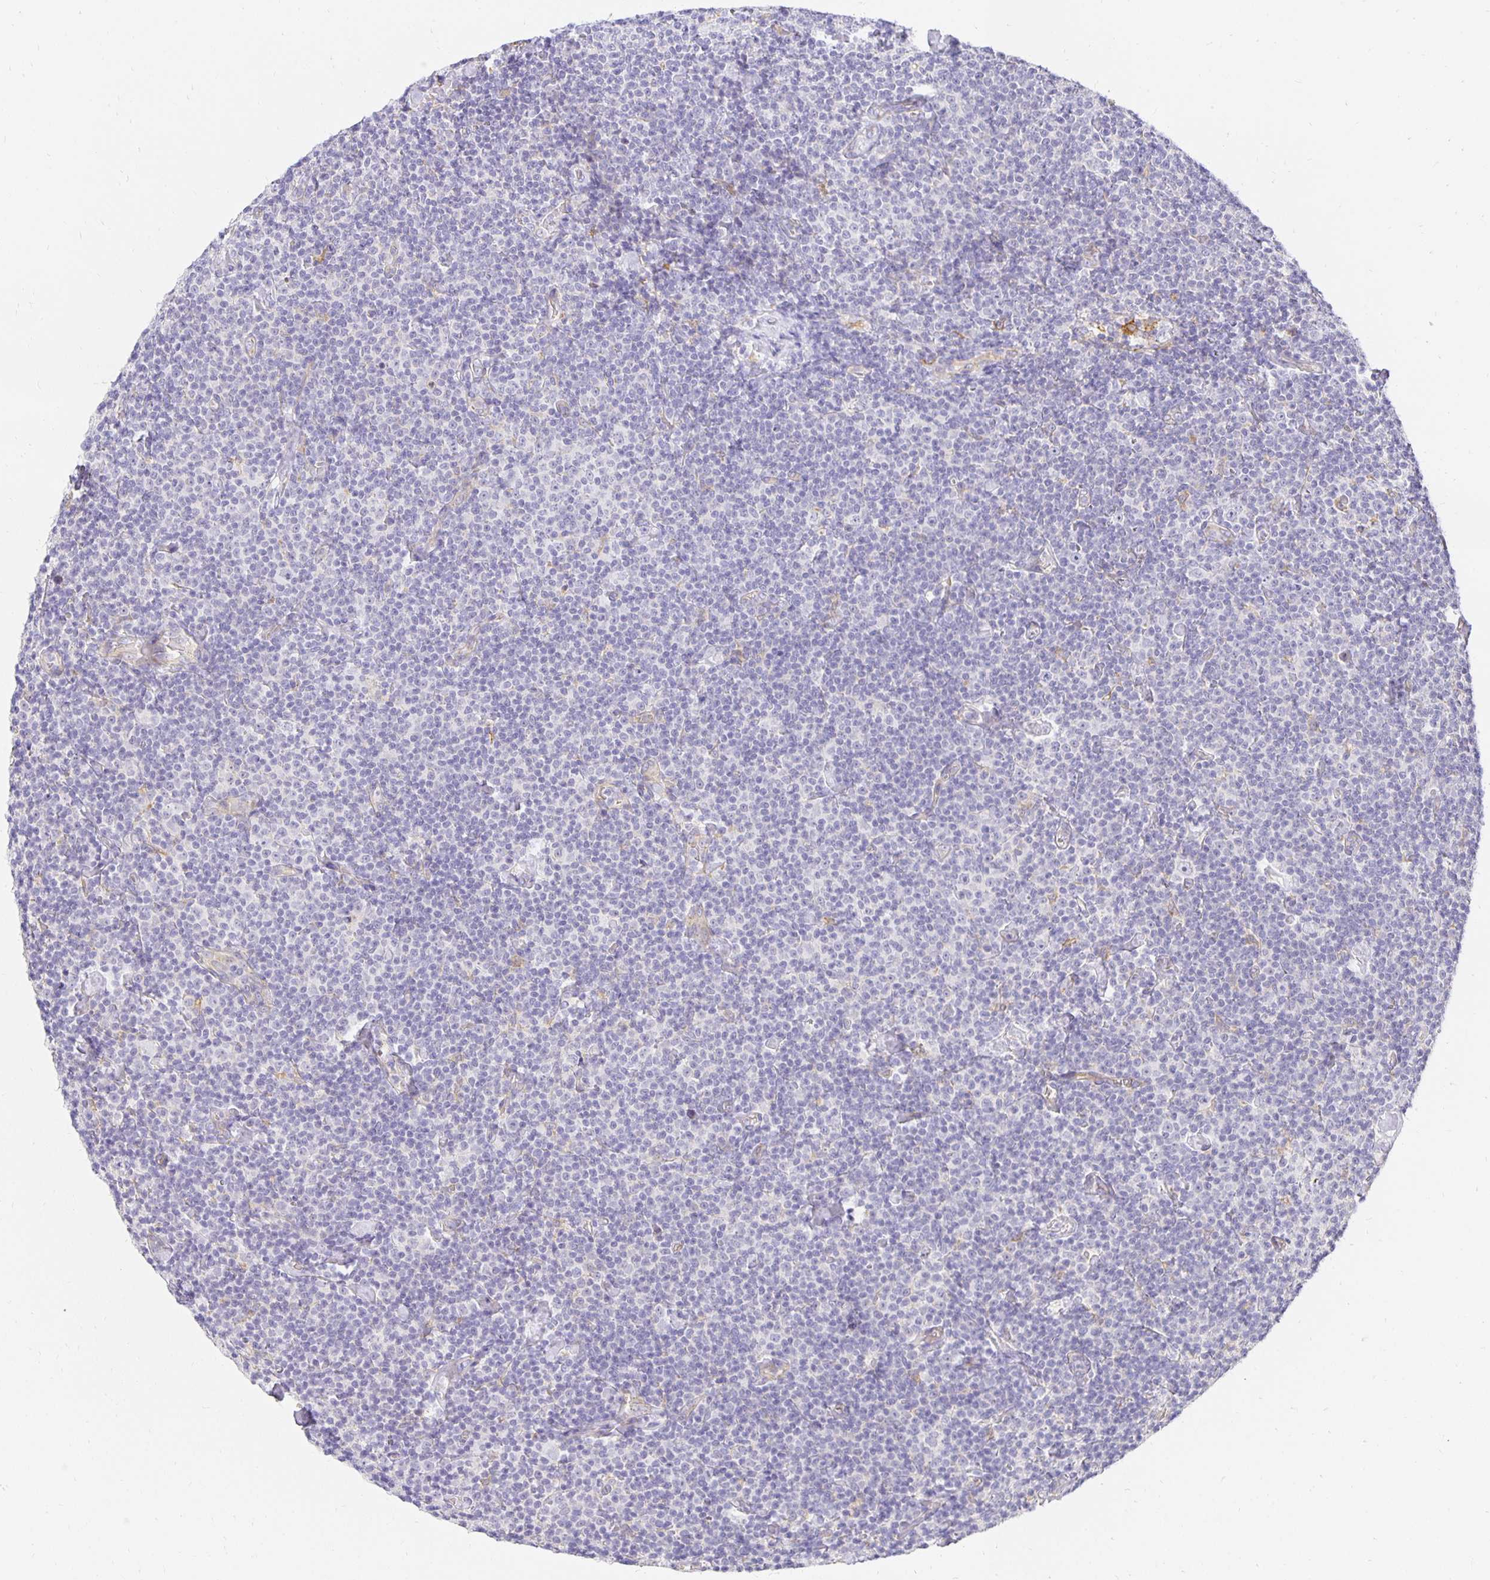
{"staining": {"intensity": "negative", "quantity": "none", "location": "none"}, "tissue": "lymphoma", "cell_type": "Tumor cells", "image_type": "cancer", "snomed": [{"axis": "morphology", "description": "Malignant lymphoma, non-Hodgkin's type, Low grade"}, {"axis": "topography", "description": "Lymph node"}], "caption": "An image of lymphoma stained for a protein displays no brown staining in tumor cells.", "gene": "PLOD1", "patient": {"sex": "male", "age": 81}}